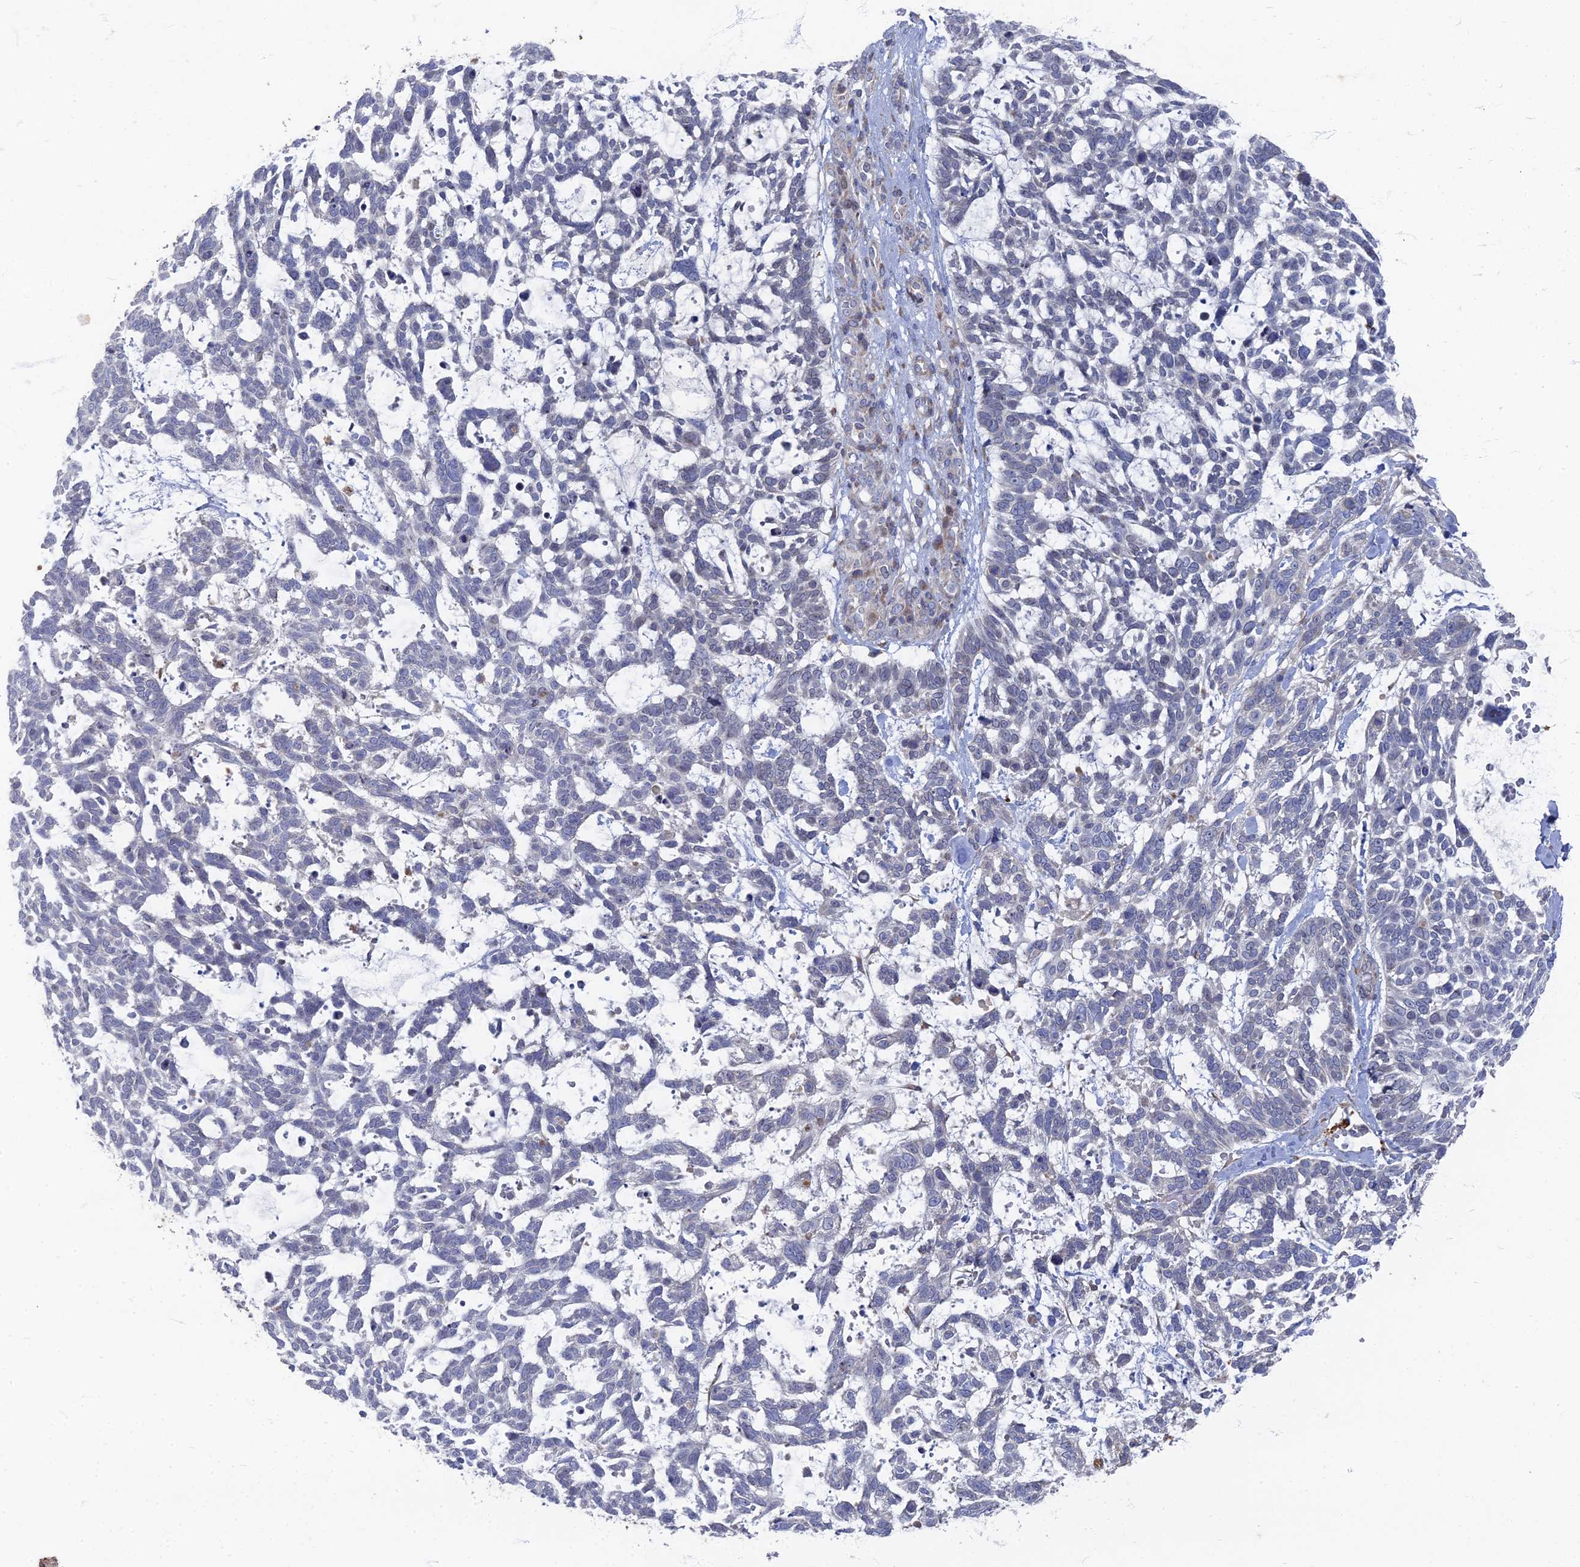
{"staining": {"intensity": "negative", "quantity": "none", "location": "none"}, "tissue": "skin cancer", "cell_type": "Tumor cells", "image_type": "cancer", "snomed": [{"axis": "morphology", "description": "Basal cell carcinoma"}, {"axis": "topography", "description": "Skin"}], "caption": "Immunohistochemical staining of skin basal cell carcinoma reveals no significant expression in tumor cells. (DAB immunohistochemistry (IHC) visualized using brightfield microscopy, high magnification).", "gene": "TMEM128", "patient": {"sex": "male", "age": 88}}